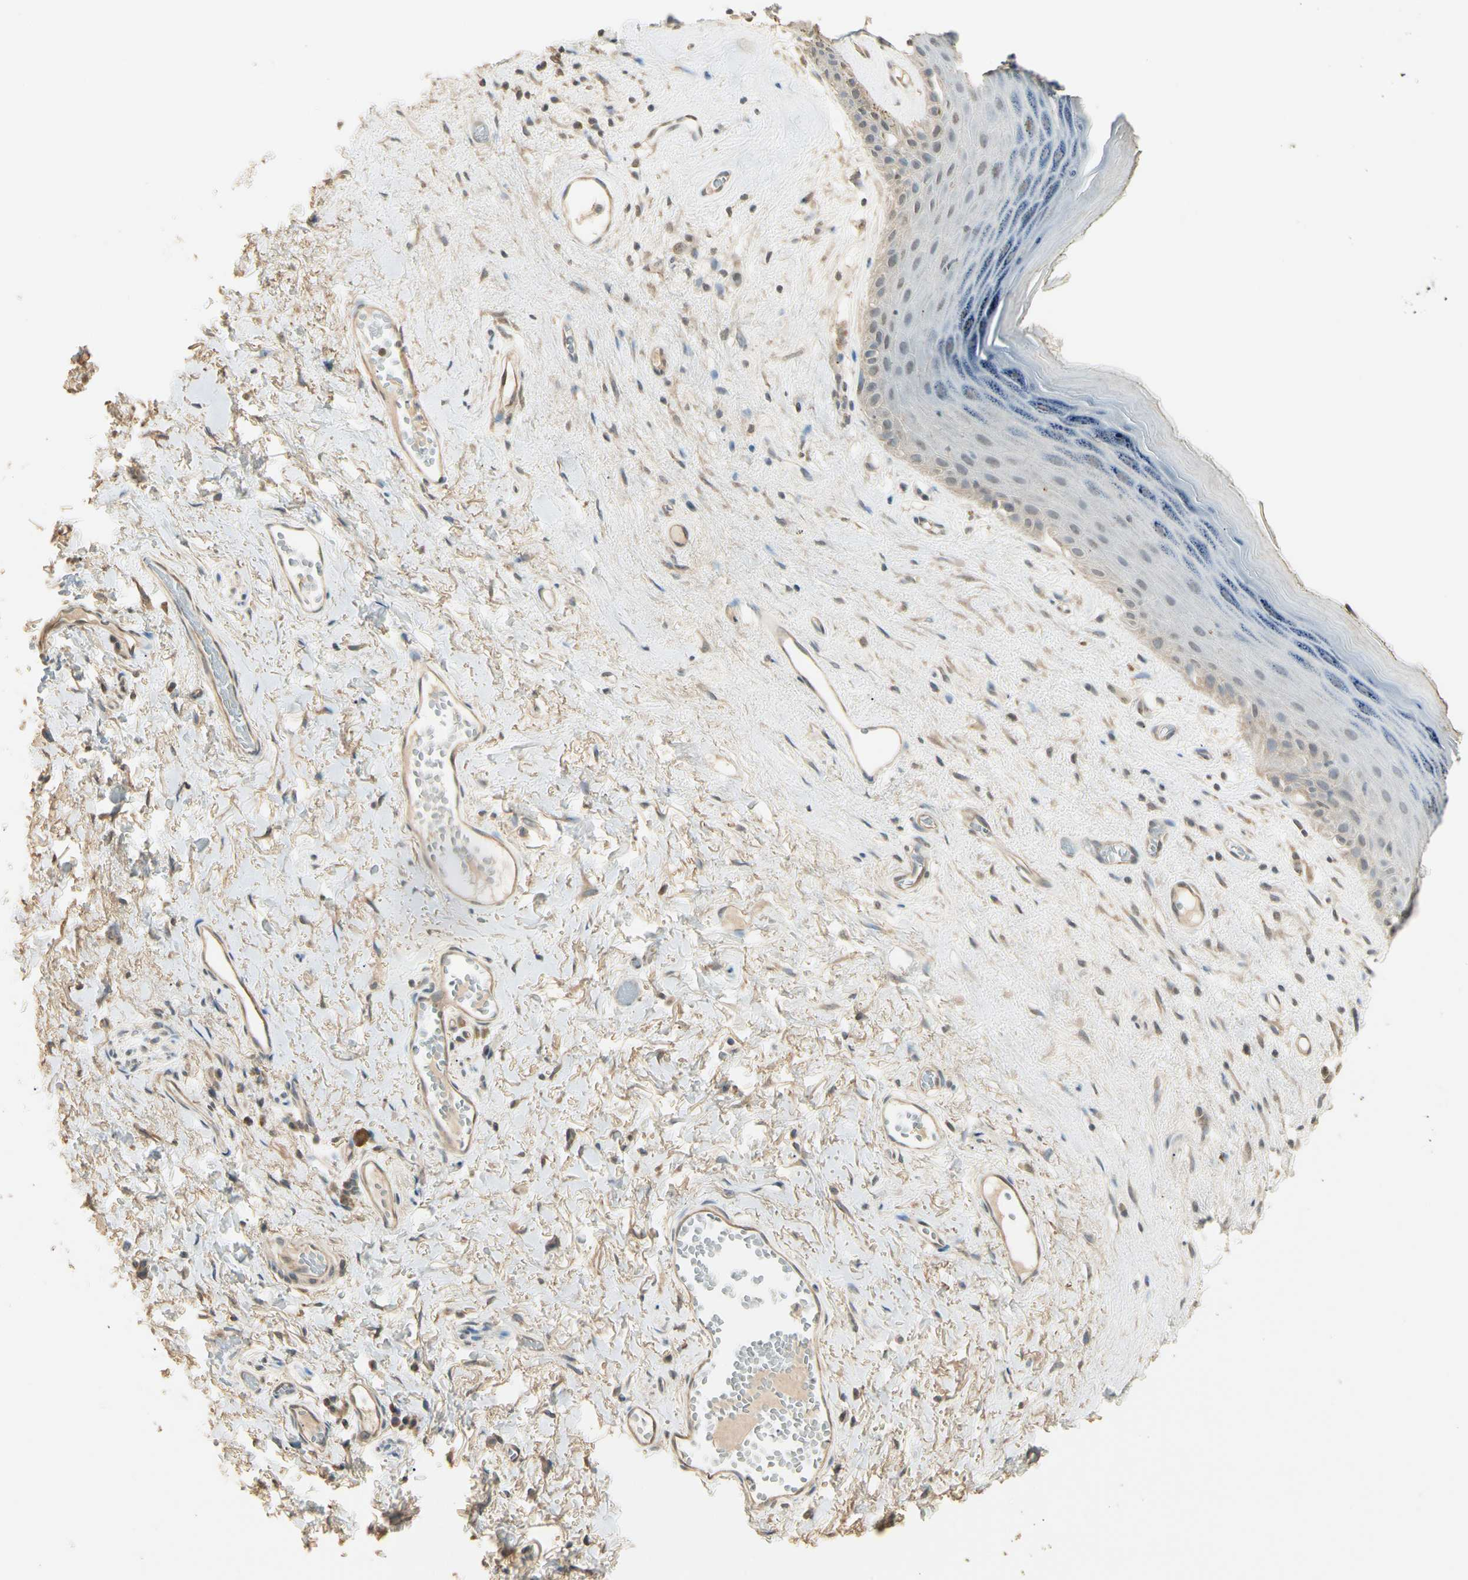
{"staining": {"intensity": "weak", "quantity": "<25%", "location": "cytoplasmic/membranous,nuclear"}, "tissue": "skin", "cell_type": "Epidermal cells", "image_type": "normal", "snomed": [{"axis": "morphology", "description": "Normal tissue, NOS"}, {"axis": "morphology", "description": "Inflammation, NOS"}, {"axis": "topography", "description": "Vulva"}], "caption": "Protein analysis of normal skin exhibits no significant positivity in epidermal cells.", "gene": "SGCA", "patient": {"sex": "female", "age": 84}}